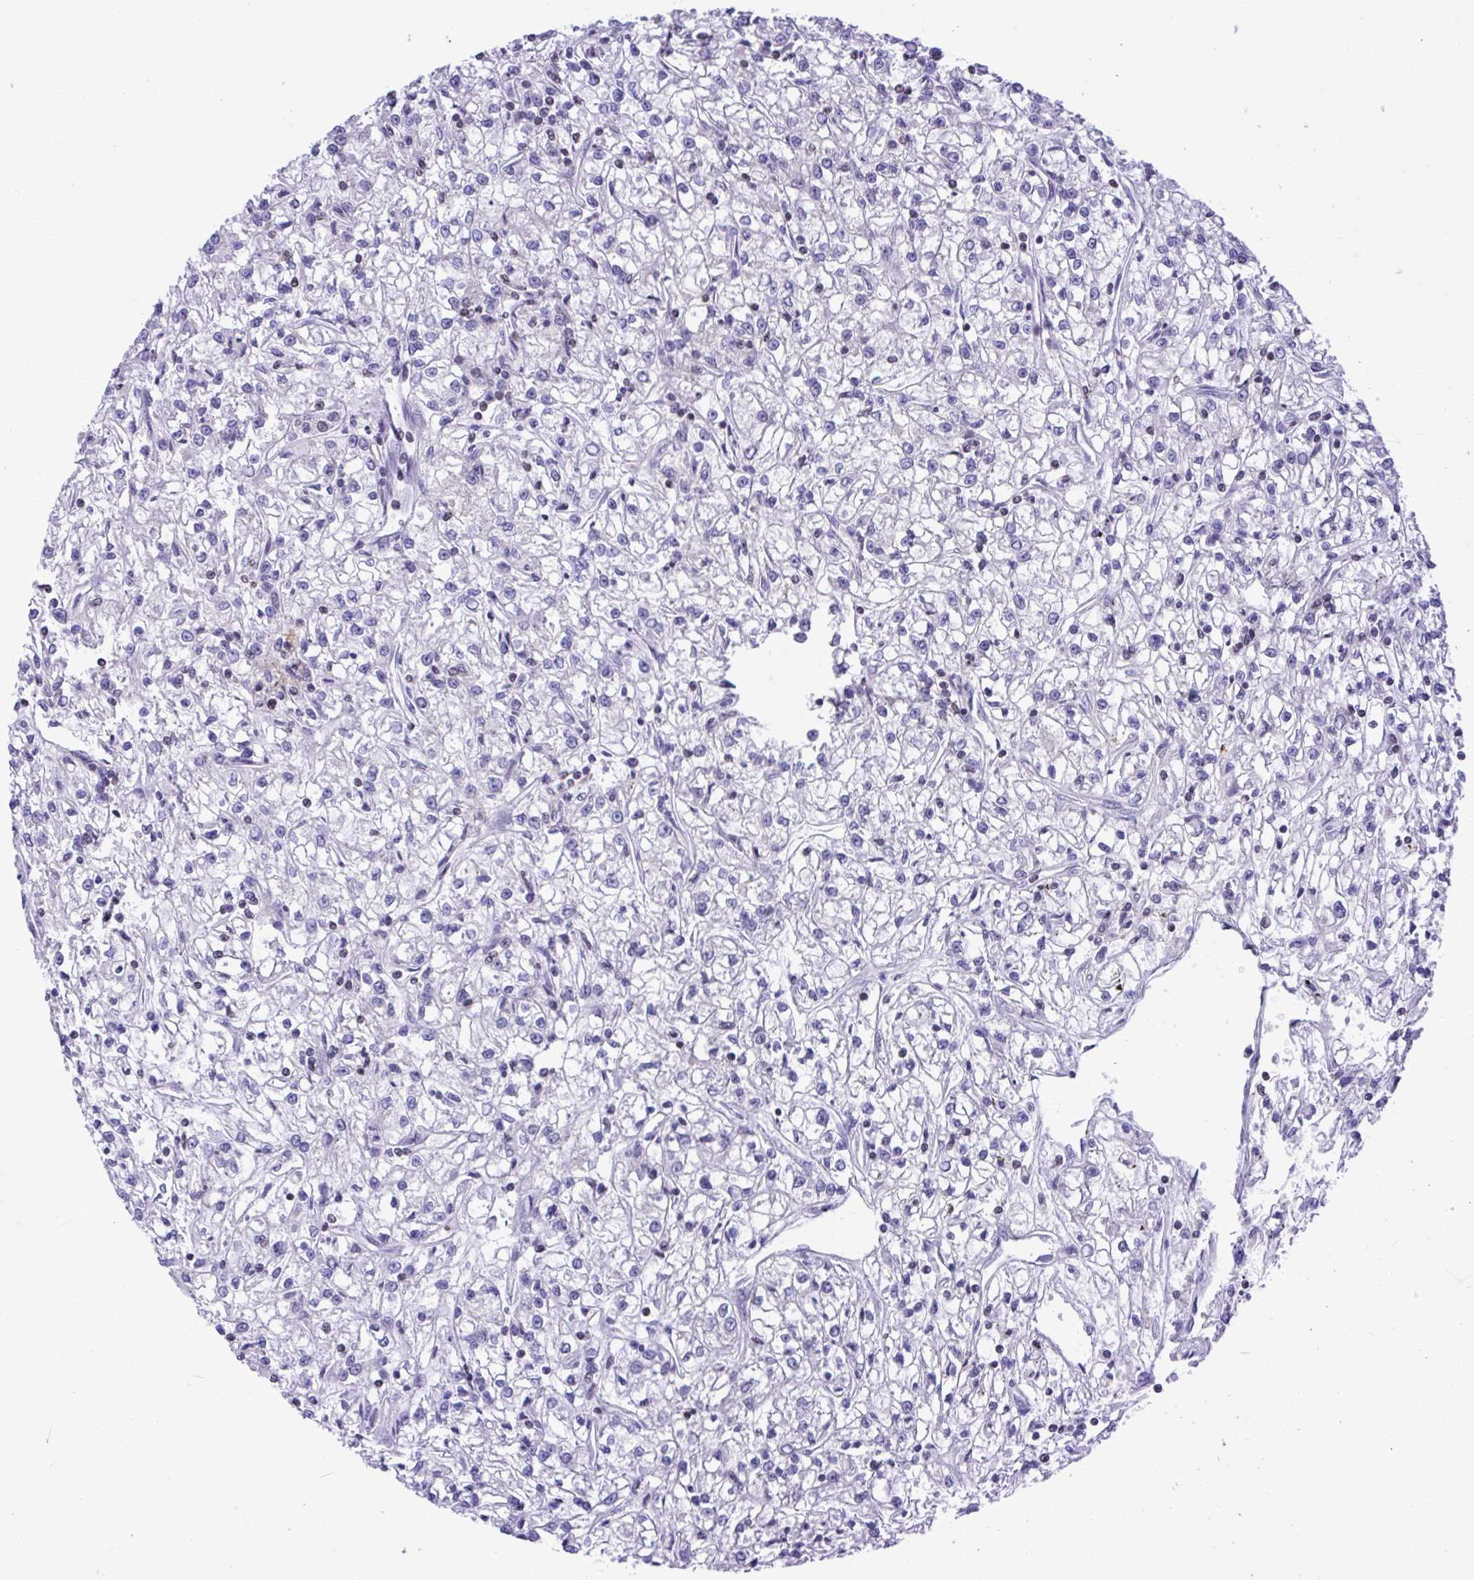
{"staining": {"intensity": "negative", "quantity": "none", "location": "none"}, "tissue": "renal cancer", "cell_type": "Tumor cells", "image_type": "cancer", "snomed": [{"axis": "morphology", "description": "Adenocarcinoma, NOS"}, {"axis": "topography", "description": "Kidney"}], "caption": "Tumor cells show no significant staining in renal adenocarcinoma. (Immunohistochemistry (ihc), brightfield microscopy, high magnification).", "gene": "SNX11", "patient": {"sex": "female", "age": 59}}